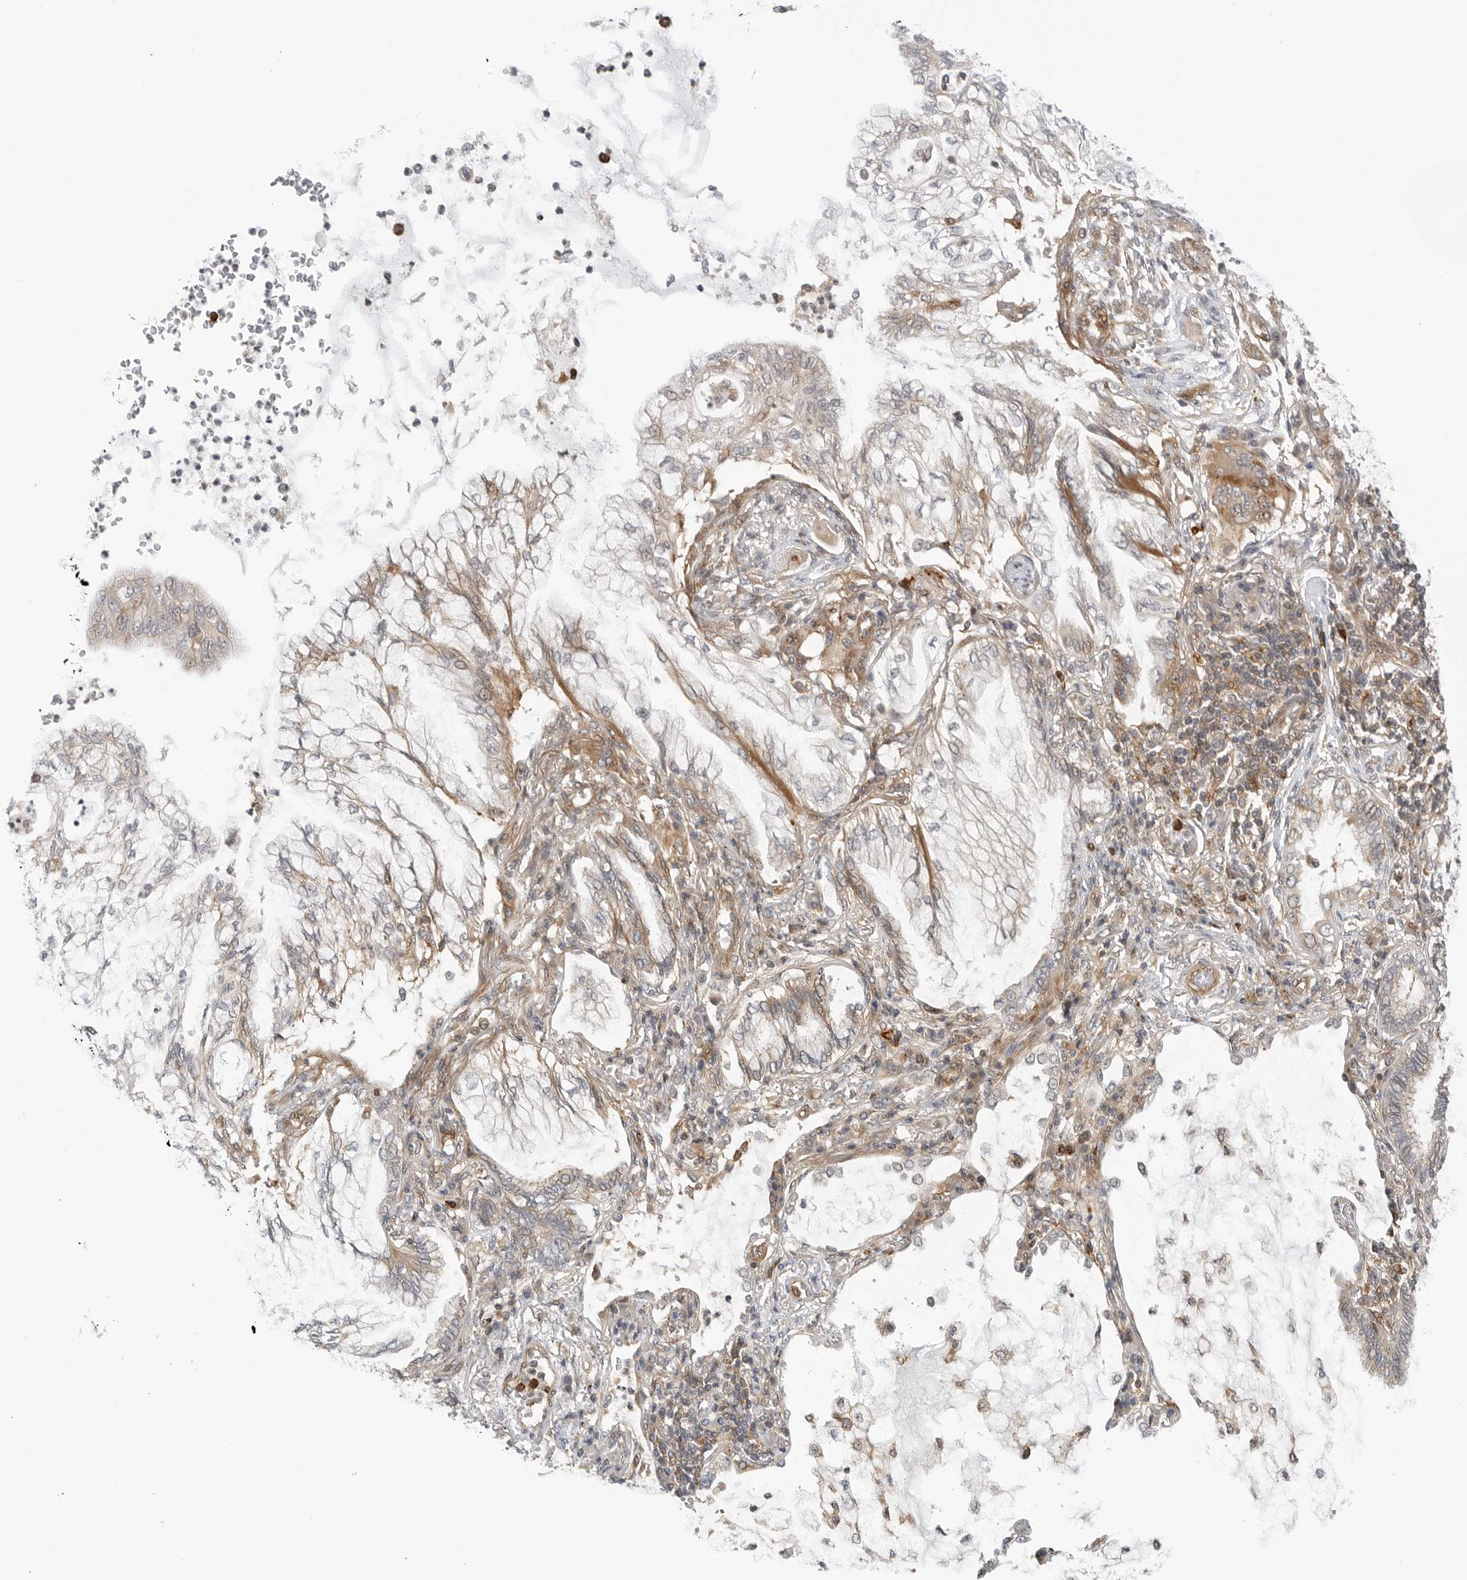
{"staining": {"intensity": "weak", "quantity": "<25%", "location": "cytoplasmic/membranous"}, "tissue": "lung cancer", "cell_type": "Tumor cells", "image_type": "cancer", "snomed": [{"axis": "morphology", "description": "Adenocarcinoma, NOS"}, {"axis": "topography", "description": "Lung"}], "caption": "Human lung cancer stained for a protein using IHC exhibits no staining in tumor cells.", "gene": "STXBP3", "patient": {"sex": "female", "age": 70}}